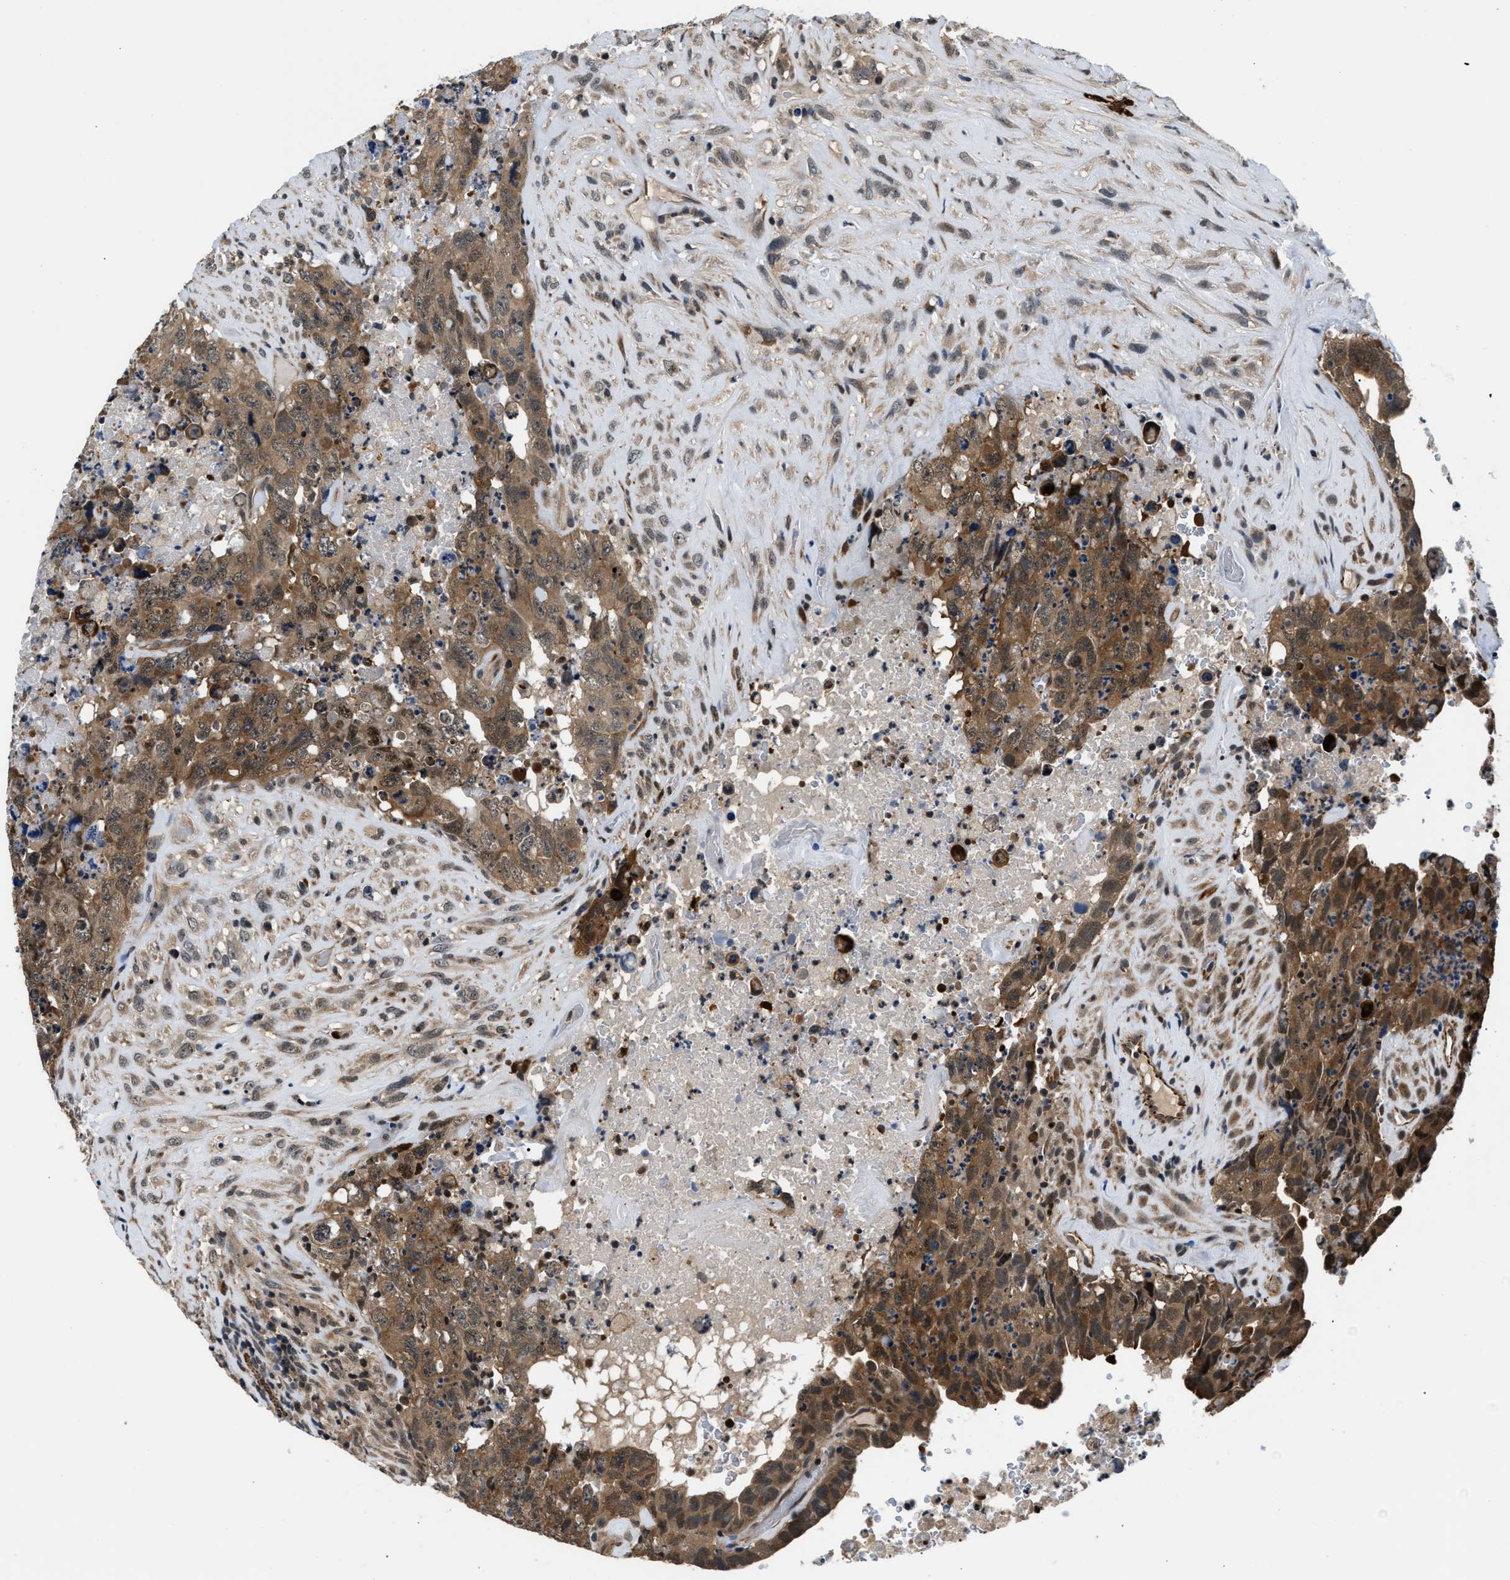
{"staining": {"intensity": "moderate", "quantity": ">75%", "location": "cytoplasmic/membranous"}, "tissue": "testis cancer", "cell_type": "Tumor cells", "image_type": "cancer", "snomed": [{"axis": "morphology", "description": "Carcinoma, Embryonal, NOS"}, {"axis": "topography", "description": "Testis"}], "caption": "A photomicrograph showing moderate cytoplasmic/membranous positivity in approximately >75% of tumor cells in testis embryonal carcinoma, as visualized by brown immunohistochemical staining.", "gene": "RBM33", "patient": {"sex": "male", "age": 32}}